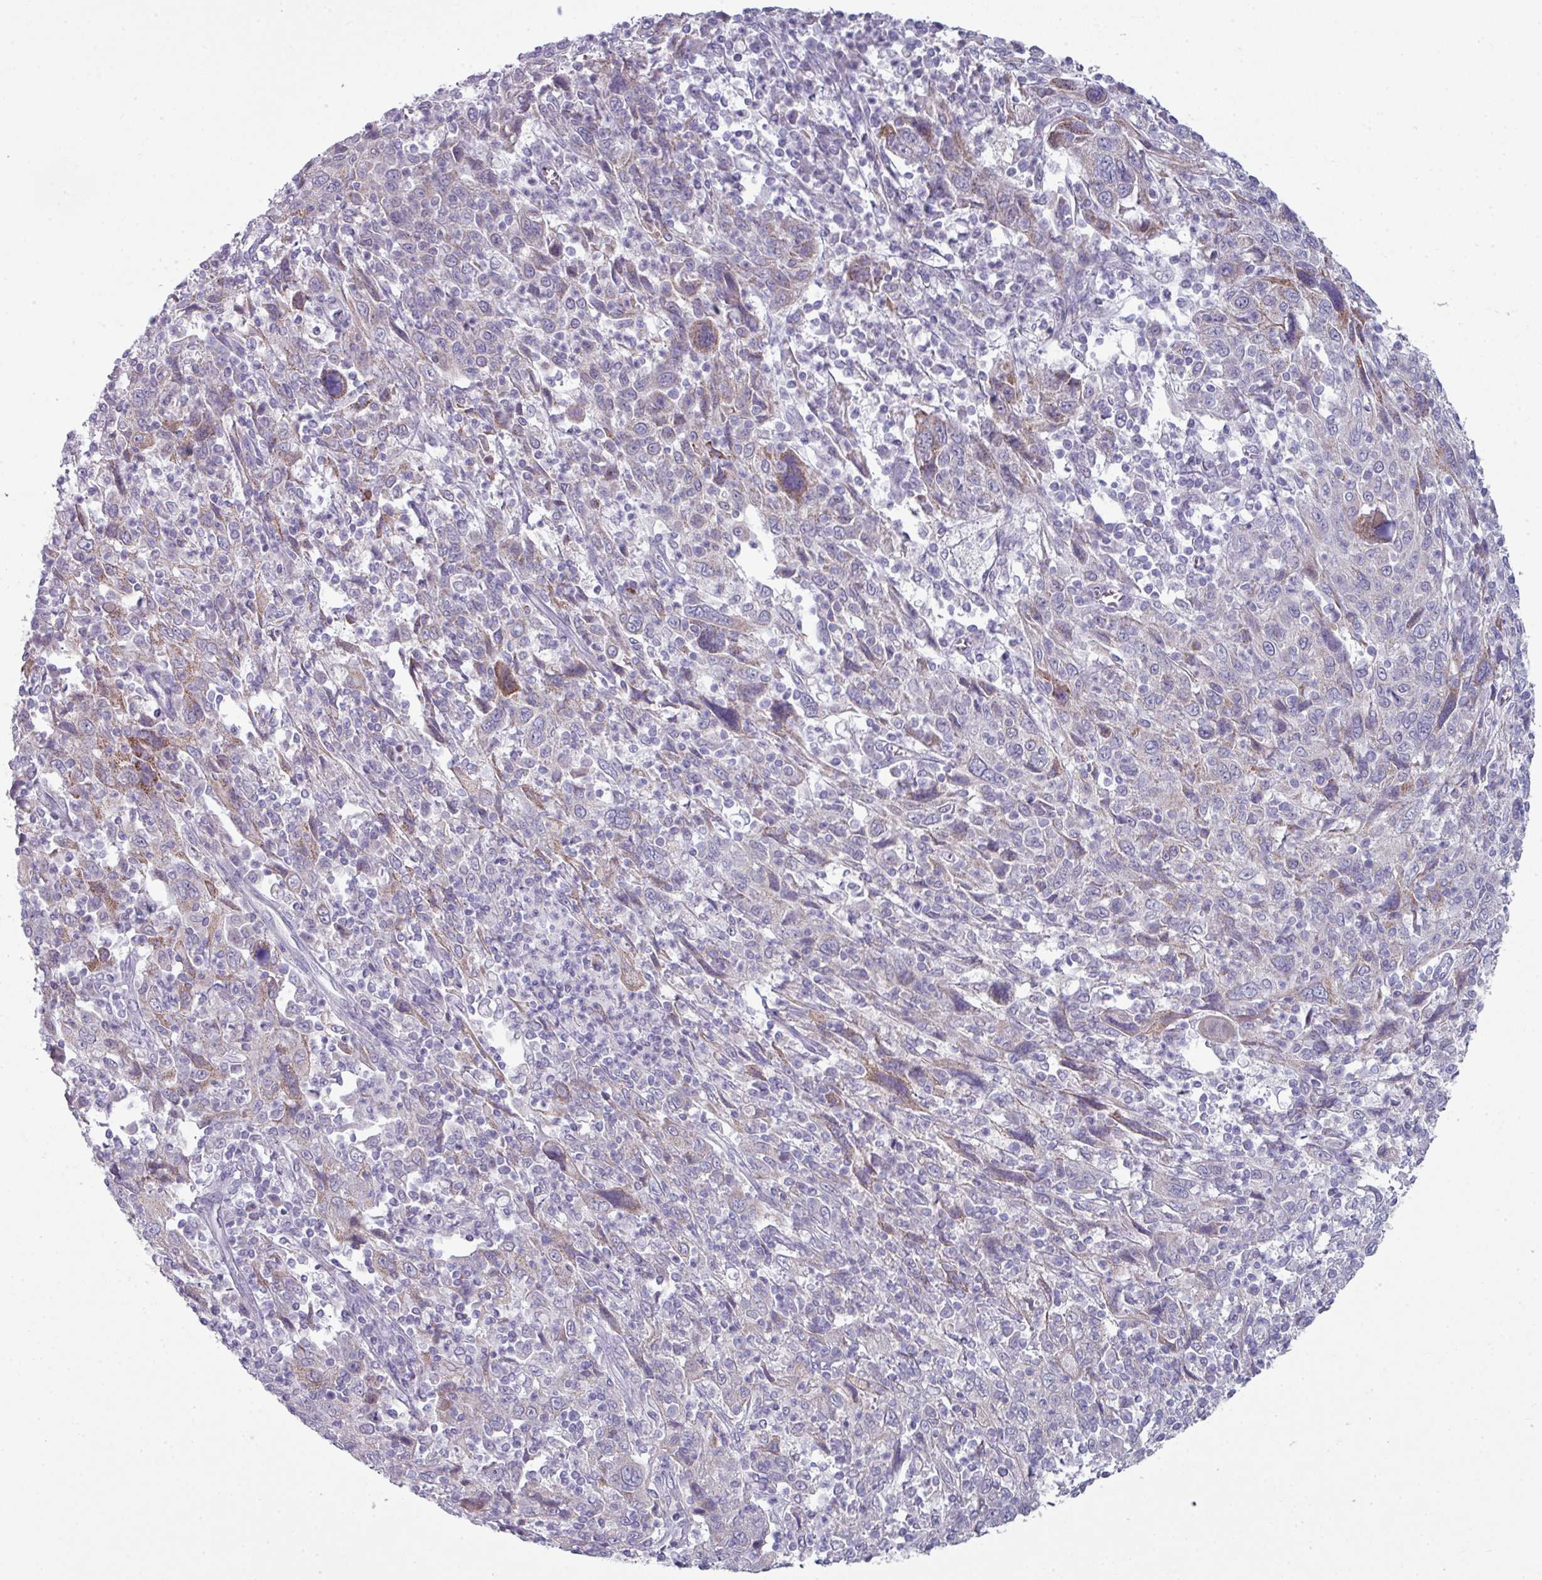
{"staining": {"intensity": "moderate", "quantity": "<25%", "location": "cytoplasmic/membranous"}, "tissue": "cervical cancer", "cell_type": "Tumor cells", "image_type": "cancer", "snomed": [{"axis": "morphology", "description": "Squamous cell carcinoma, NOS"}, {"axis": "topography", "description": "Cervix"}], "caption": "This image demonstrates immunohistochemistry (IHC) staining of human cervical squamous cell carcinoma, with low moderate cytoplasmic/membranous staining in about <25% of tumor cells.", "gene": "ZNF615", "patient": {"sex": "female", "age": 46}}